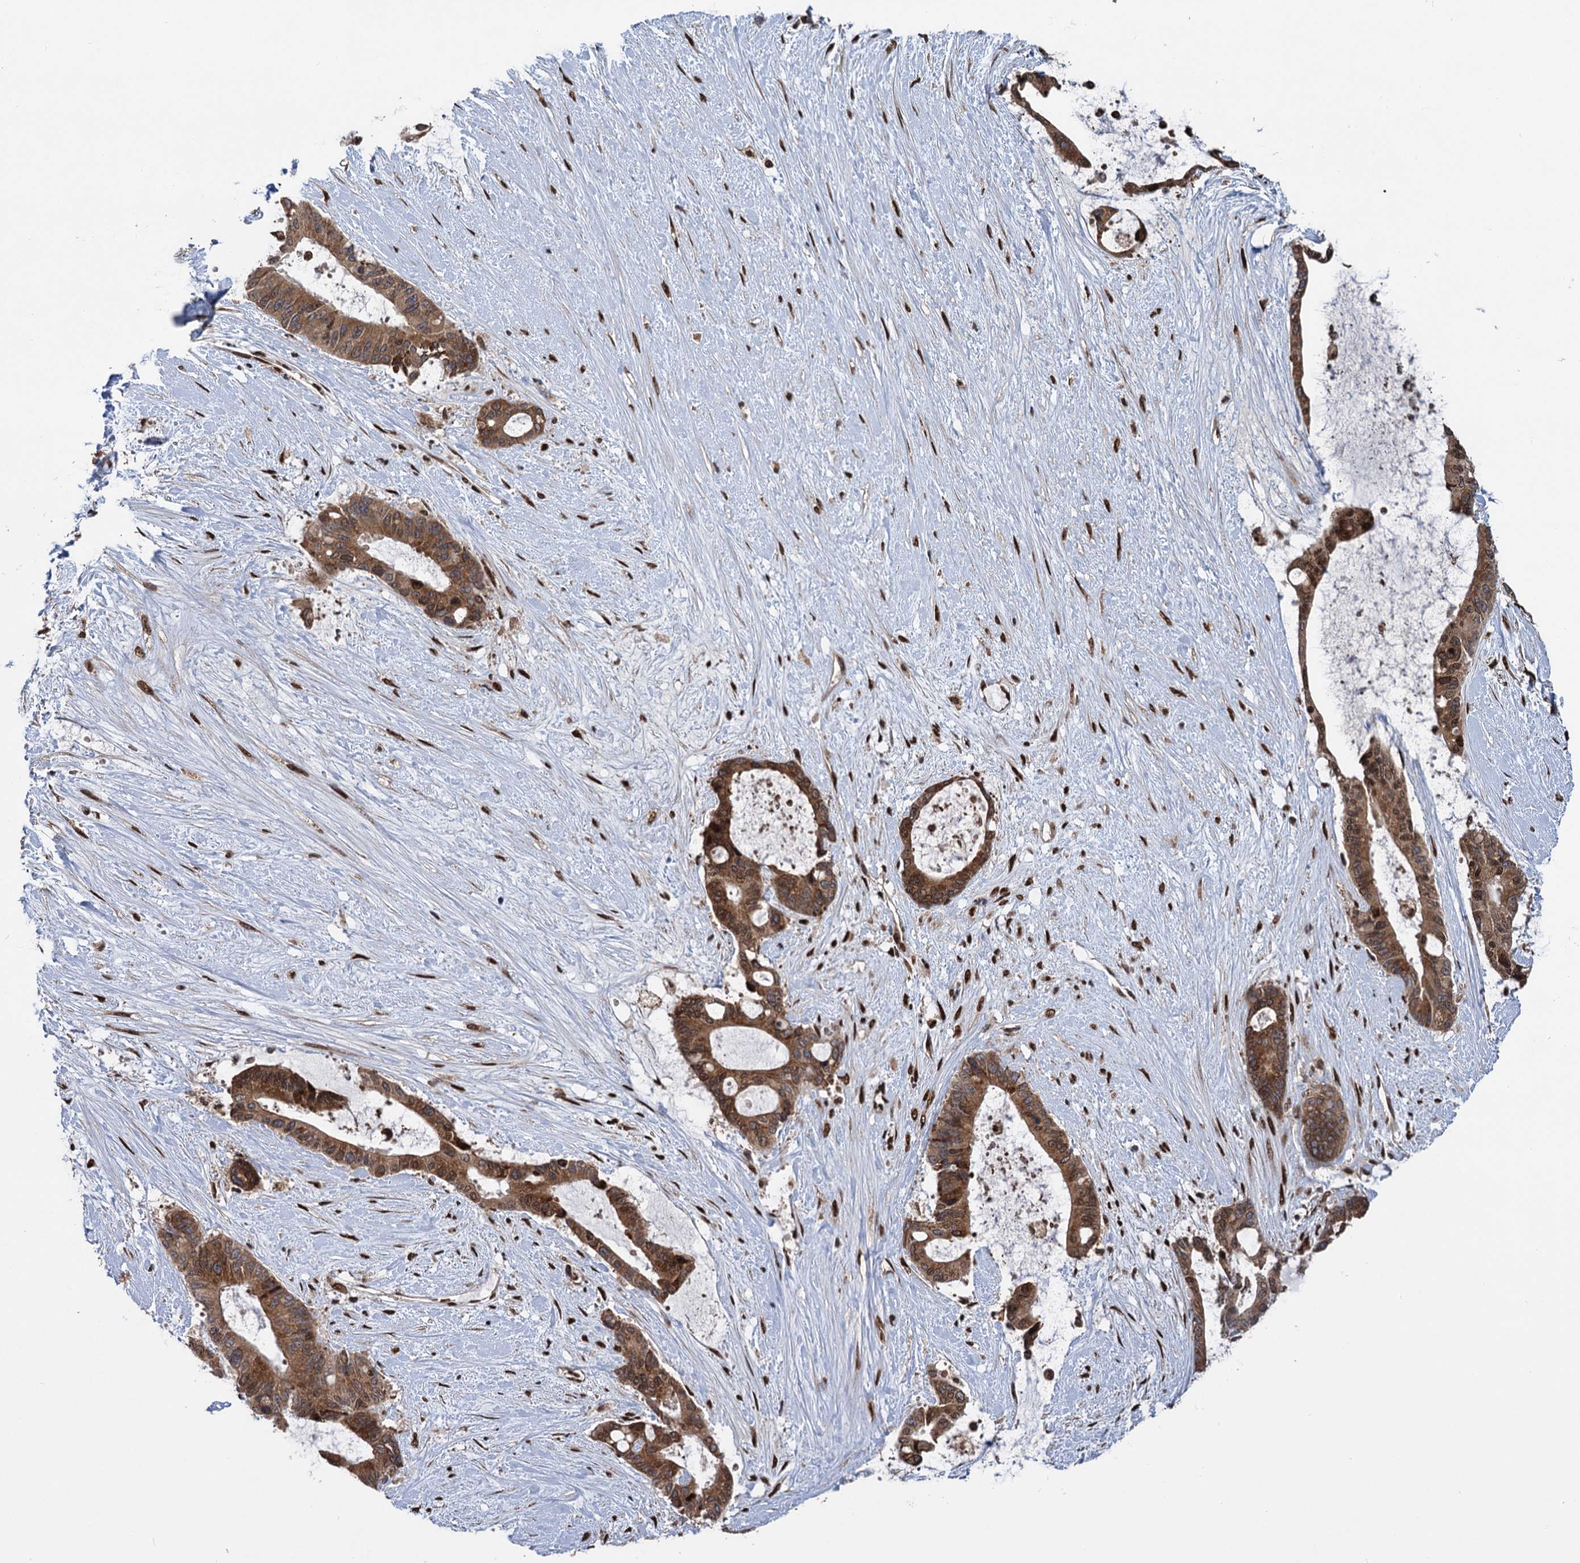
{"staining": {"intensity": "moderate", "quantity": ">75%", "location": "cytoplasmic/membranous"}, "tissue": "liver cancer", "cell_type": "Tumor cells", "image_type": "cancer", "snomed": [{"axis": "morphology", "description": "Normal tissue, NOS"}, {"axis": "morphology", "description": "Cholangiocarcinoma"}, {"axis": "topography", "description": "Liver"}, {"axis": "topography", "description": "Peripheral nerve tissue"}], "caption": "Brown immunohistochemical staining in liver cancer (cholangiocarcinoma) reveals moderate cytoplasmic/membranous expression in about >75% of tumor cells. The staining was performed using DAB, with brown indicating positive protein expression. Nuclei are stained blue with hematoxylin.", "gene": "MESD", "patient": {"sex": "female", "age": 73}}